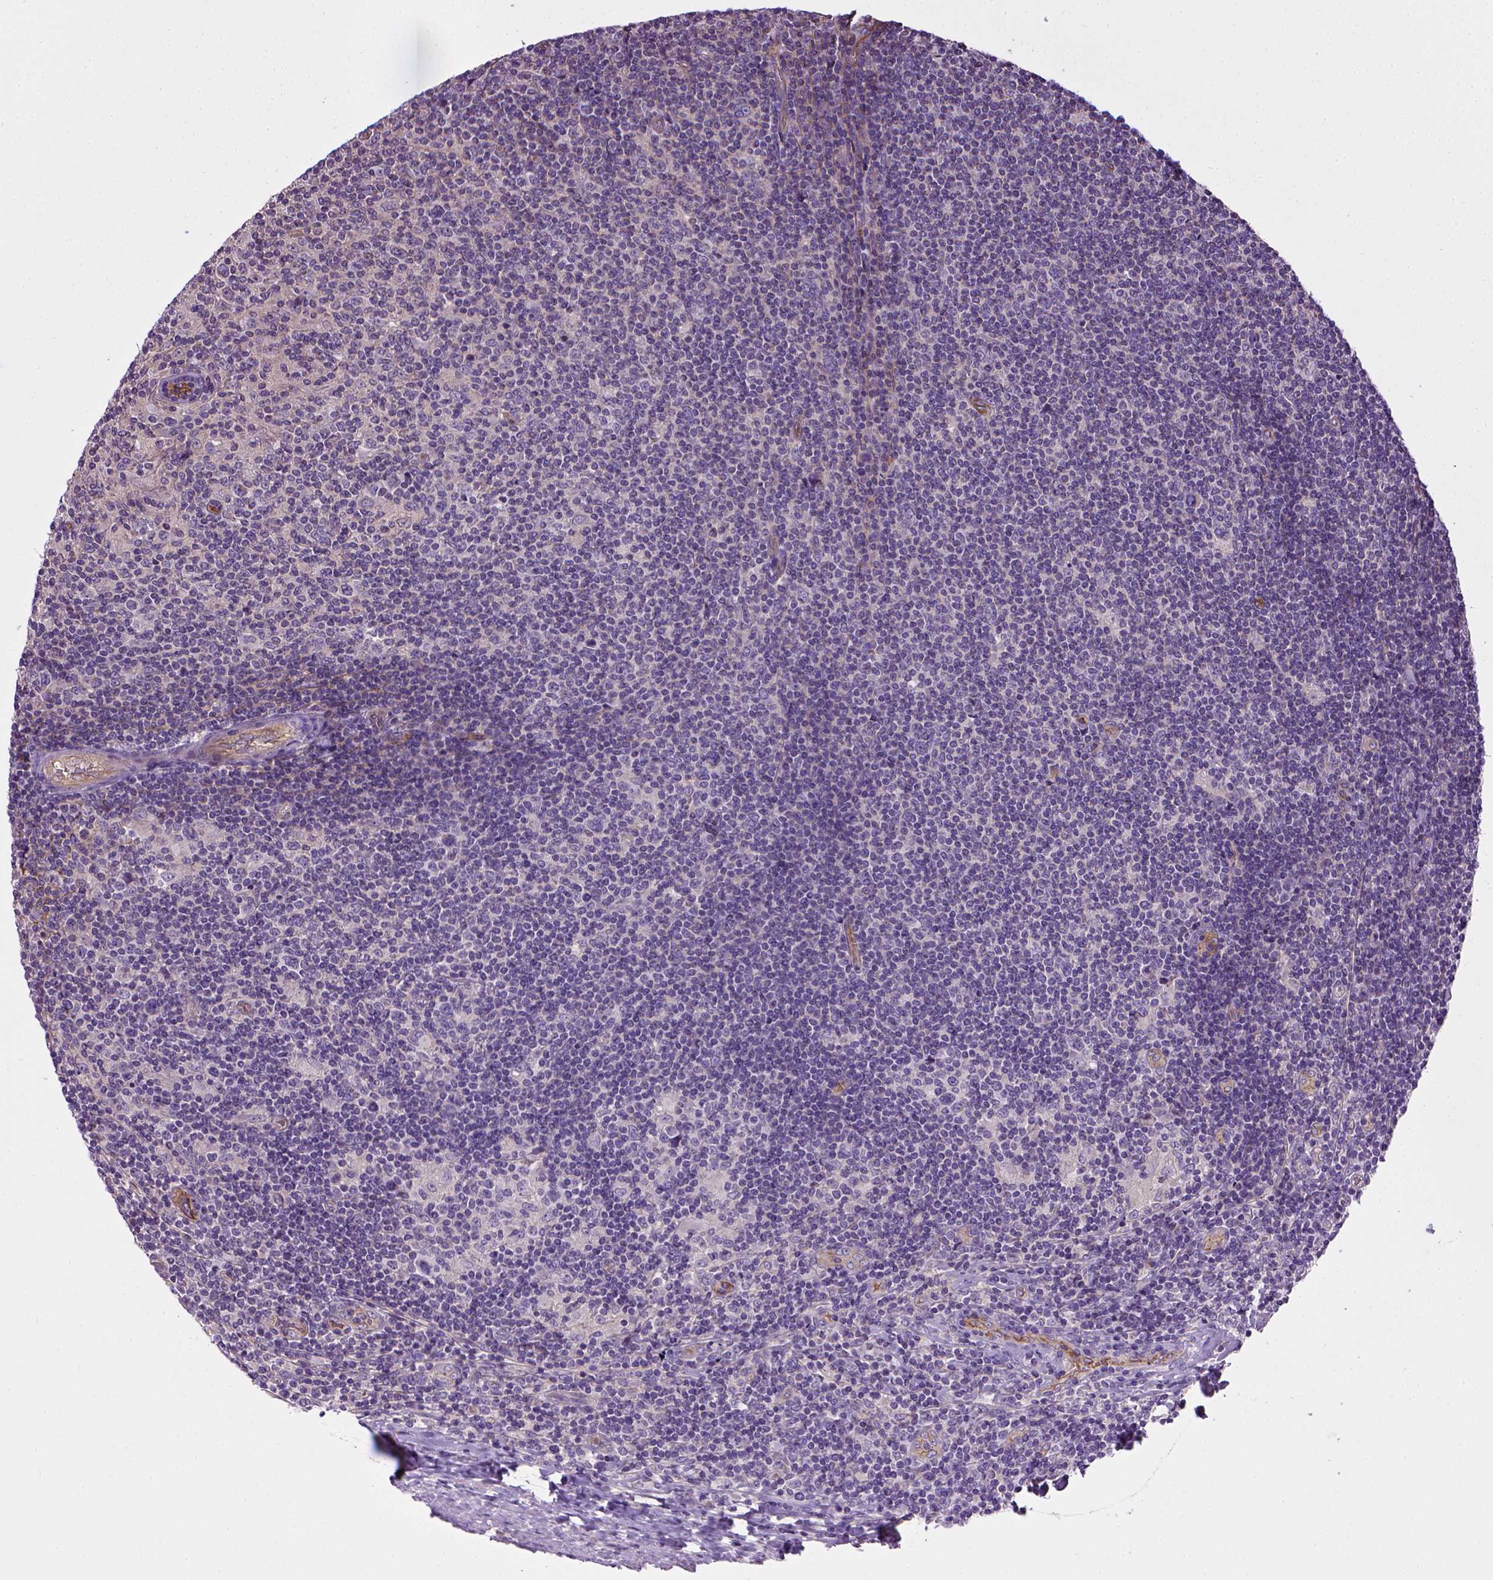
{"staining": {"intensity": "negative", "quantity": "none", "location": "none"}, "tissue": "lymphoma", "cell_type": "Tumor cells", "image_type": "cancer", "snomed": [{"axis": "morphology", "description": "Hodgkin's disease, NOS"}, {"axis": "topography", "description": "Lymph node"}], "caption": "This image is of lymphoma stained with IHC to label a protein in brown with the nuclei are counter-stained blue. There is no expression in tumor cells.", "gene": "ENG", "patient": {"sex": "male", "age": 40}}